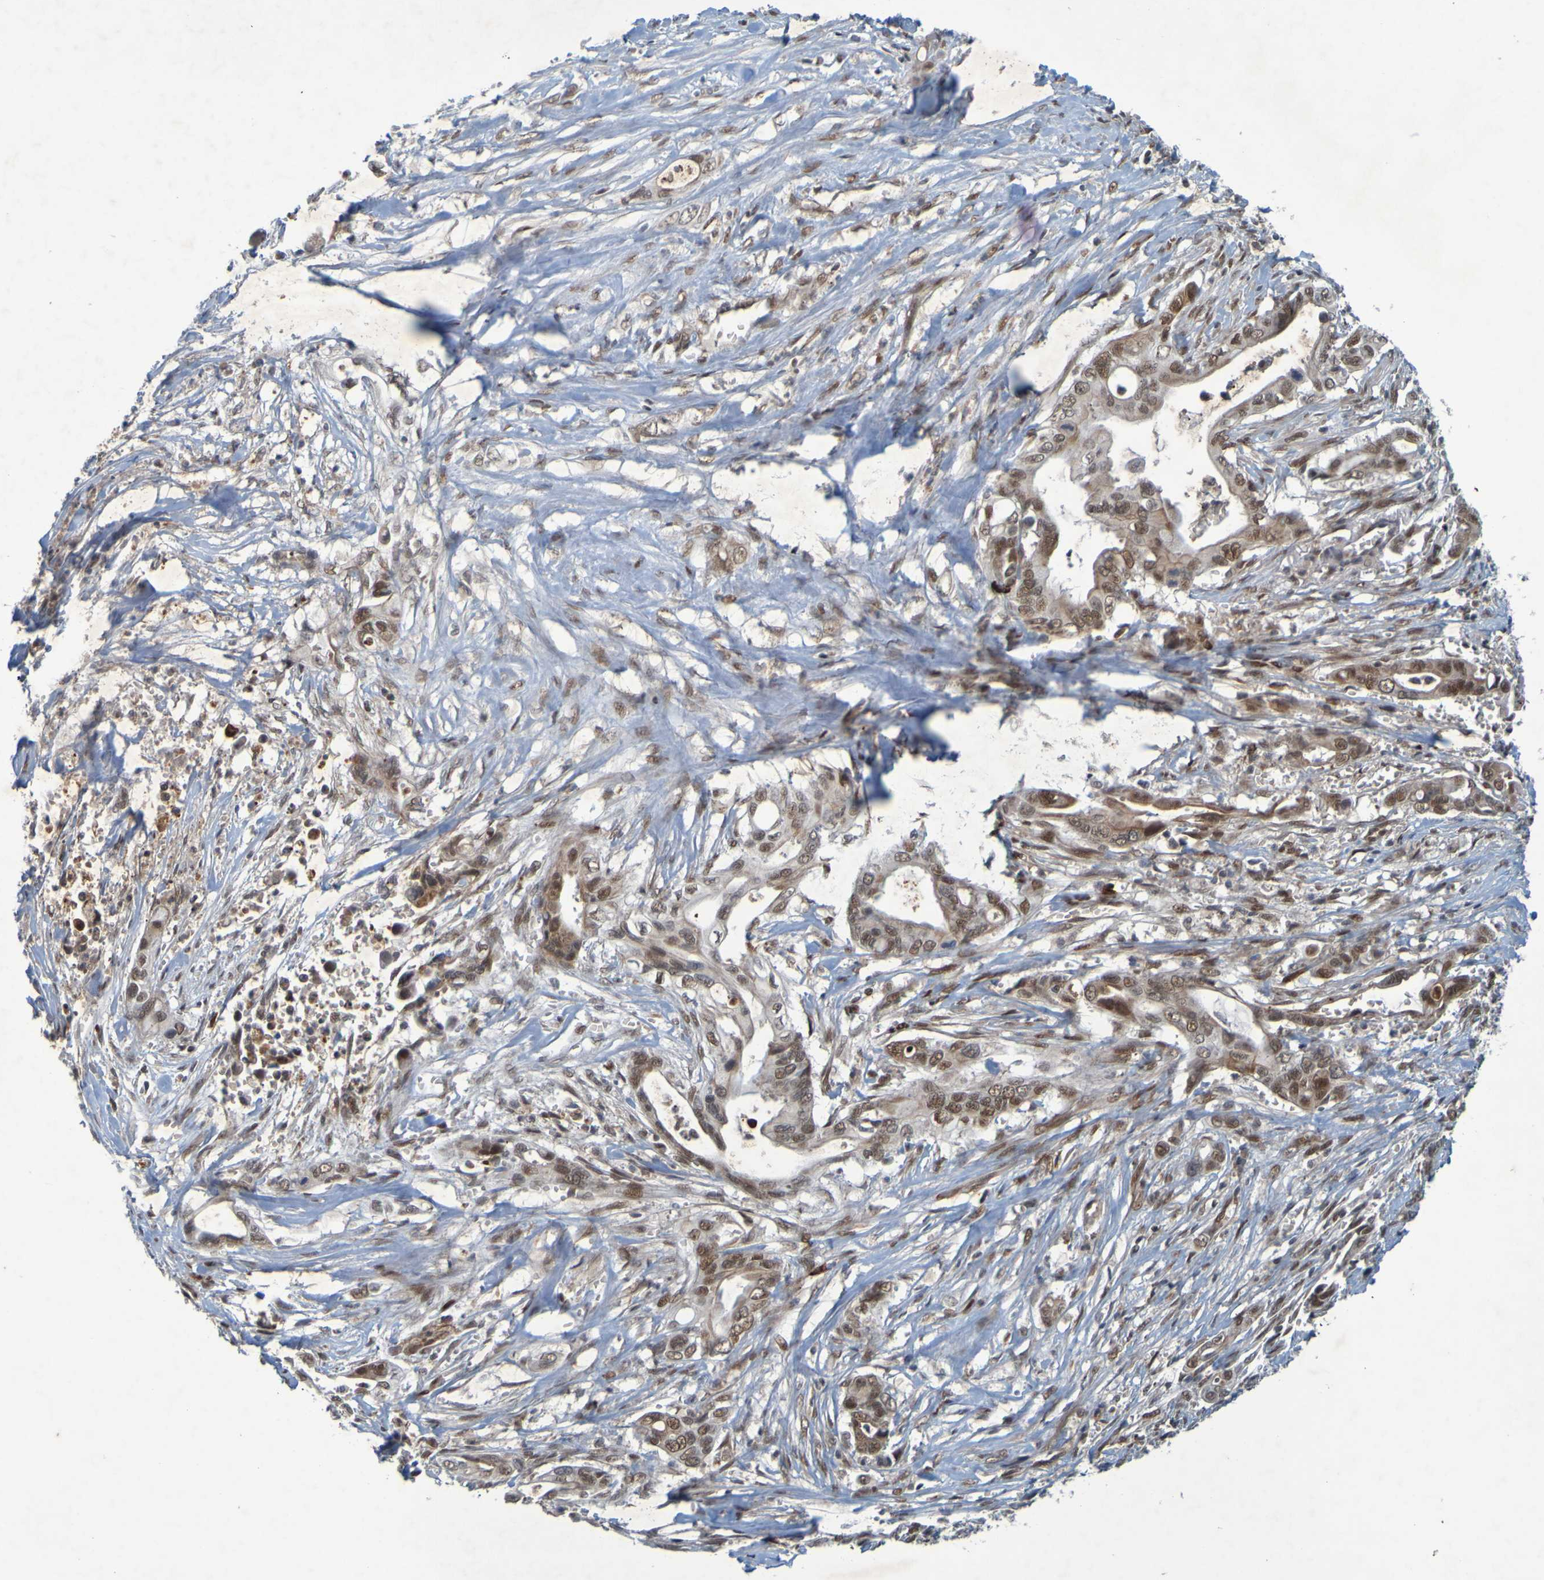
{"staining": {"intensity": "moderate", "quantity": ">75%", "location": "nuclear"}, "tissue": "pancreatic cancer", "cell_type": "Tumor cells", "image_type": "cancer", "snomed": [{"axis": "morphology", "description": "Adenocarcinoma, NOS"}, {"axis": "topography", "description": "Pancreas"}], "caption": "Brown immunohistochemical staining in pancreatic cancer reveals moderate nuclear positivity in about >75% of tumor cells. (DAB (3,3'-diaminobenzidine) = brown stain, brightfield microscopy at high magnification).", "gene": "MCPH1", "patient": {"sex": "male", "age": 59}}